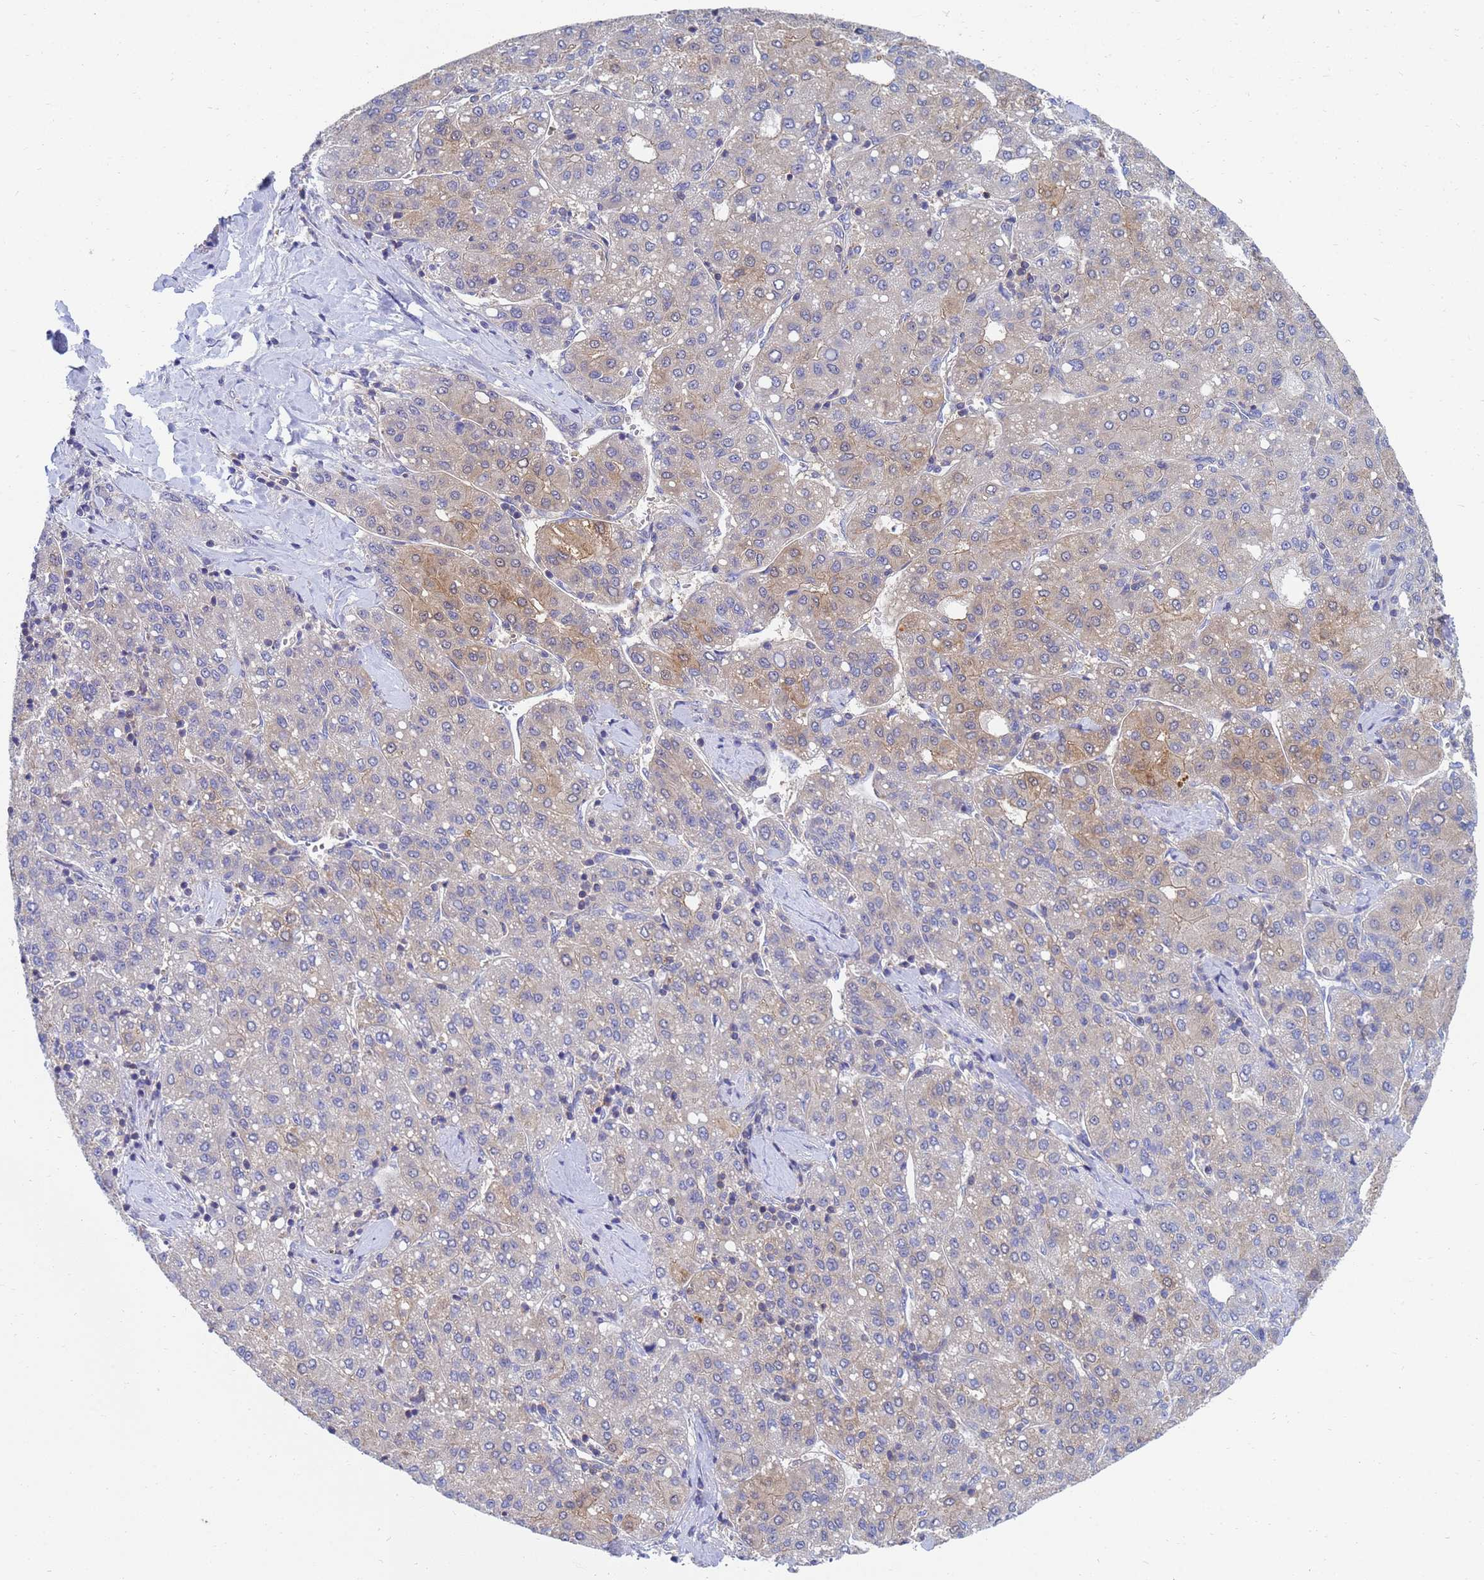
{"staining": {"intensity": "moderate", "quantity": "<25%", "location": "cytoplasmic/membranous"}, "tissue": "liver cancer", "cell_type": "Tumor cells", "image_type": "cancer", "snomed": [{"axis": "morphology", "description": "Carcinoma, Hepatocellular, NOS"}, {"axis": "topography", "description": "Liver"}], "caption": "Moderate cytoplasmic/membranous staining is appreciated in about <25% of tumor cells in liver hepatocellular carcinoma. Immunohistochemistry (ihc) stains the protein in brown and the nuclei are stained blue.", "gene": "GCHFR", "patient": {"sex": "male", "age": 65}}